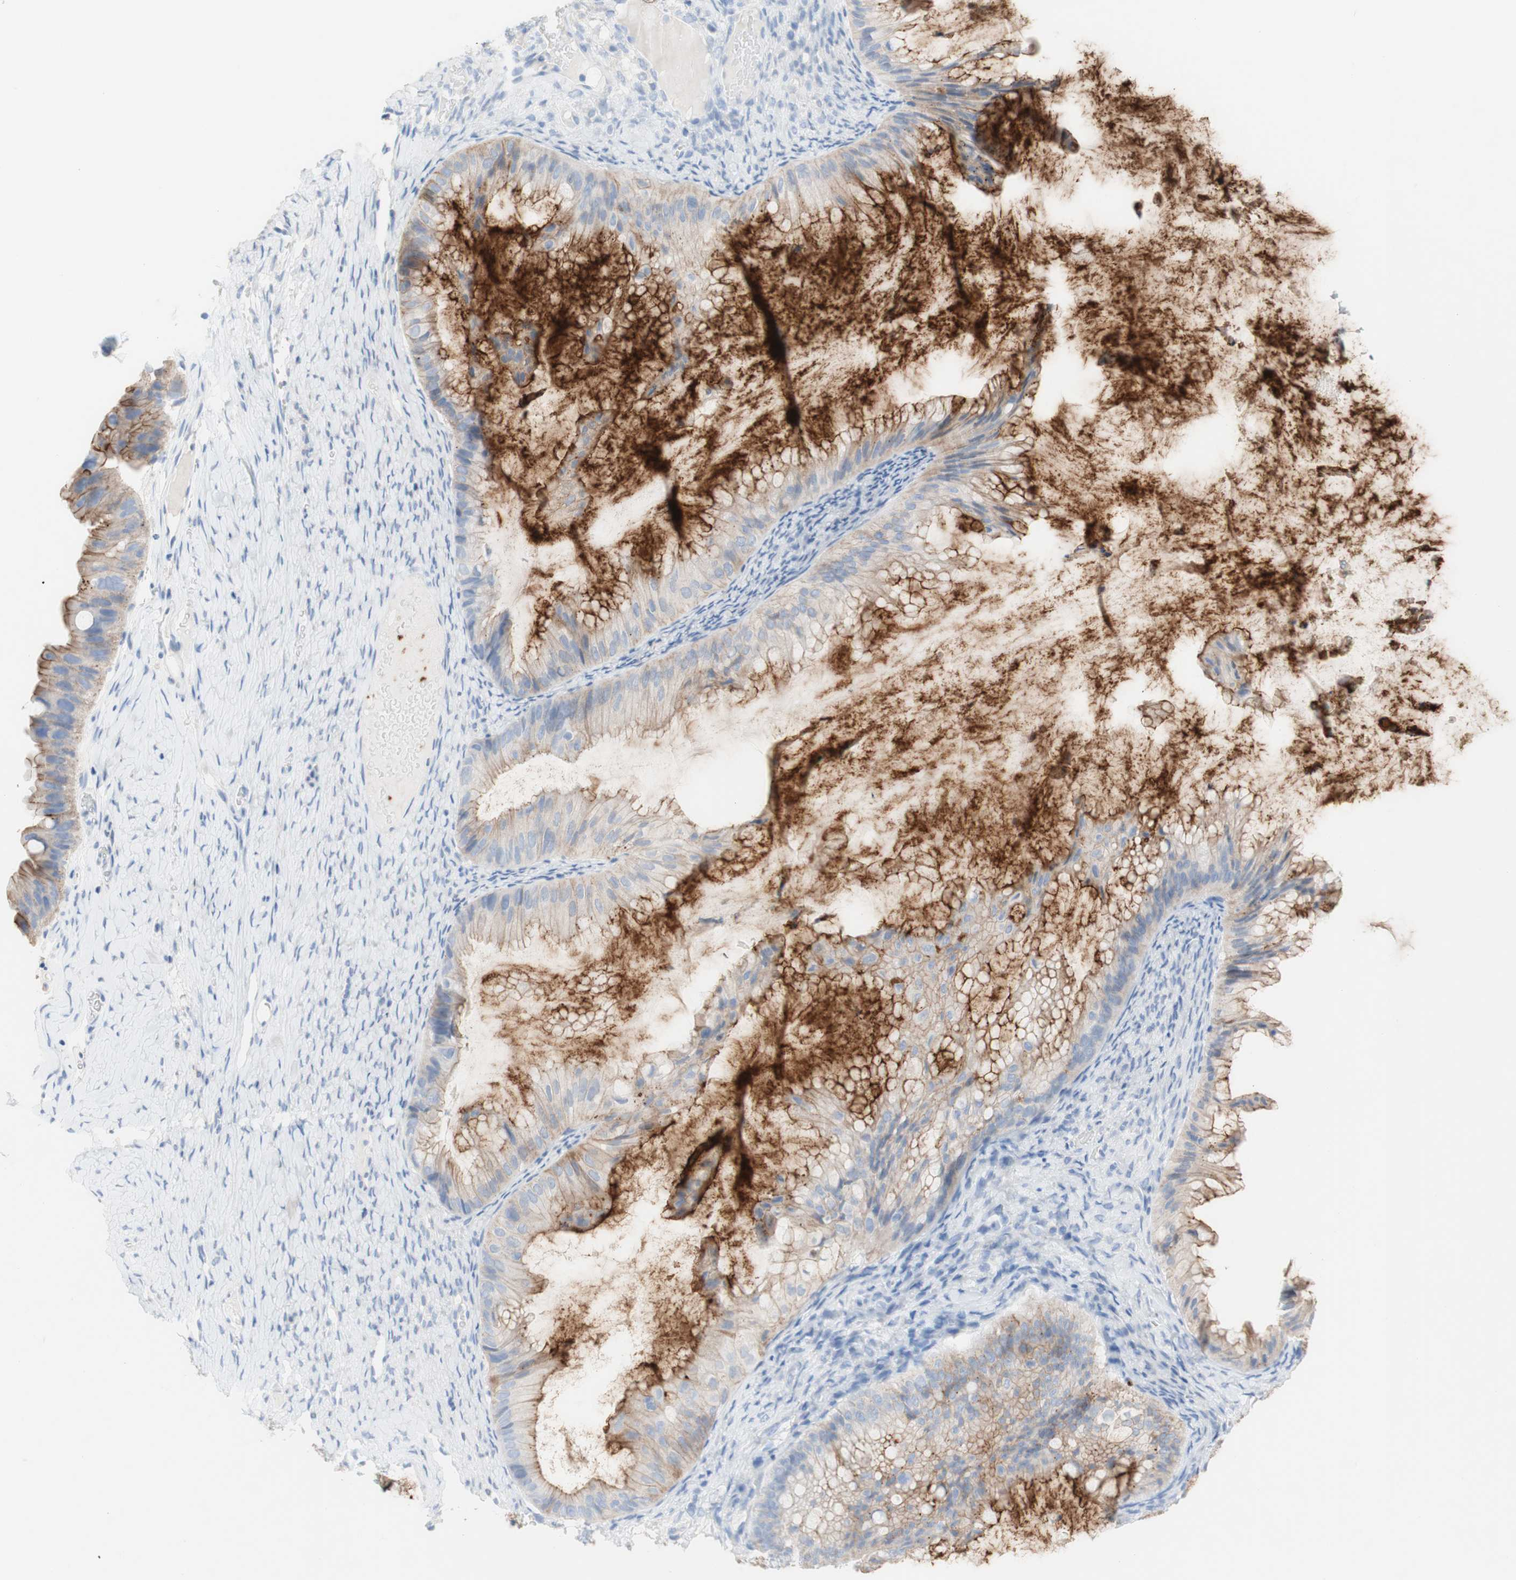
{"staining": {"intensity": "strong", "quantity": ">75%", "location": "cytoplasmic/membranous"}, "tissue": "ovarian cancer", "cell_type": "Tumor cells", "image_type": "cancer", "snomed": [{"axis": "morphology", "description": "Cystadenocarcinoma, mucinous, NOS"}, {"axis": "topography", "description": "Ovary"}], "caption": "Immunohistochemical staining of human mucinous cystadenocarcinoma (ovarian) exhibits strong cytoplasmic/membranous protein expression in approximately >75% of tumor cells. (Brightfield microscopy of DAB IHC at high magnification).", "gene": "DSC2", "patient": {"sex": "female", "age": 61}}